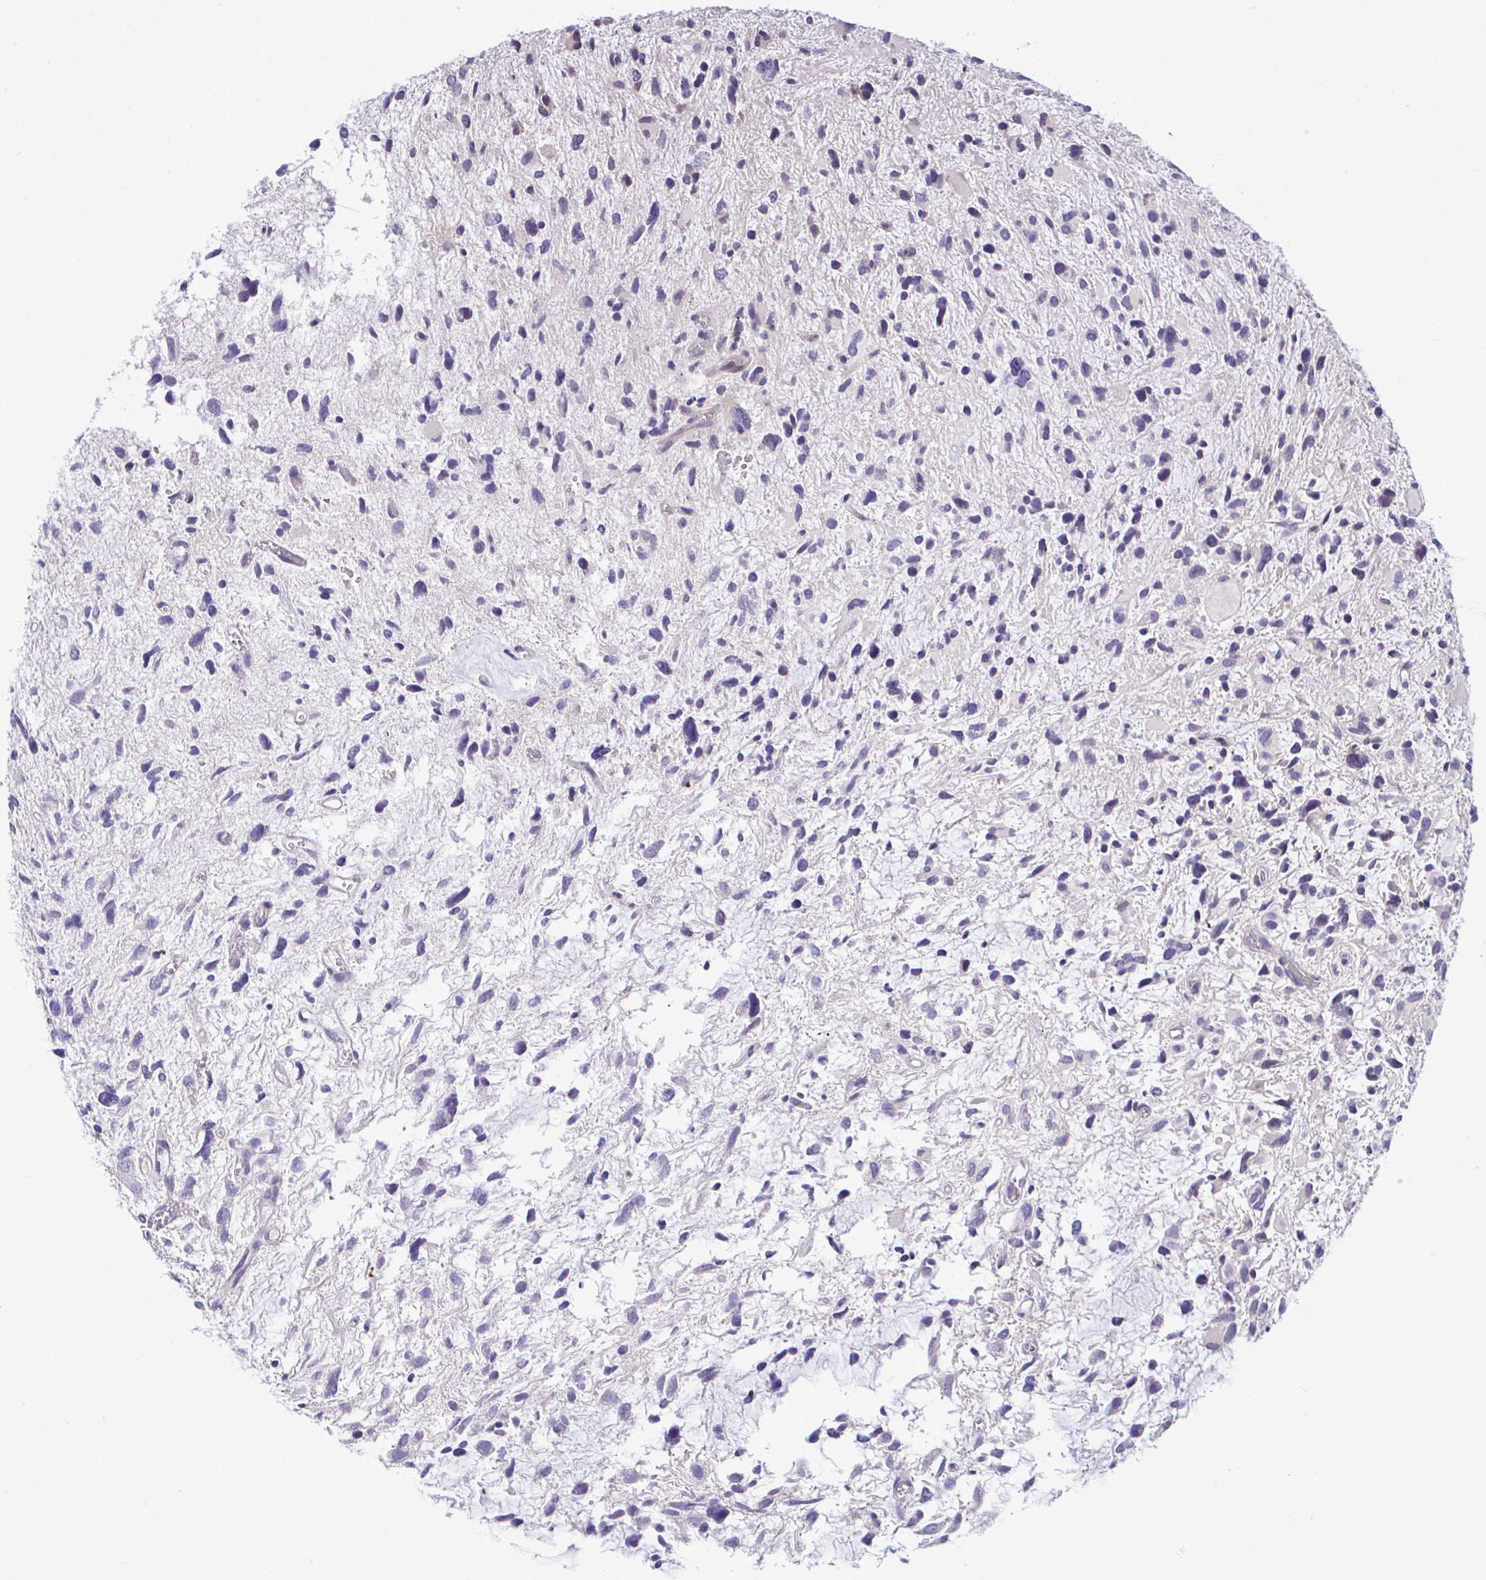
{"staining": {"intensity": "negative", "quantity": "none", "location": "none"}, "tissue": "glioma", "cell_type": "Tumor cells", "image_type": "cancer", "snomed": [{"axis": "morphology", "description": "Glioma, malignant, High grade"}, {"axis": "topography", "description": "Brain"}], "caption": "A photomicrograph of human glioma is negative for staining in tumor cells.", "gene": "PIGK", "patient": {"sex": "female", "age": 11}}